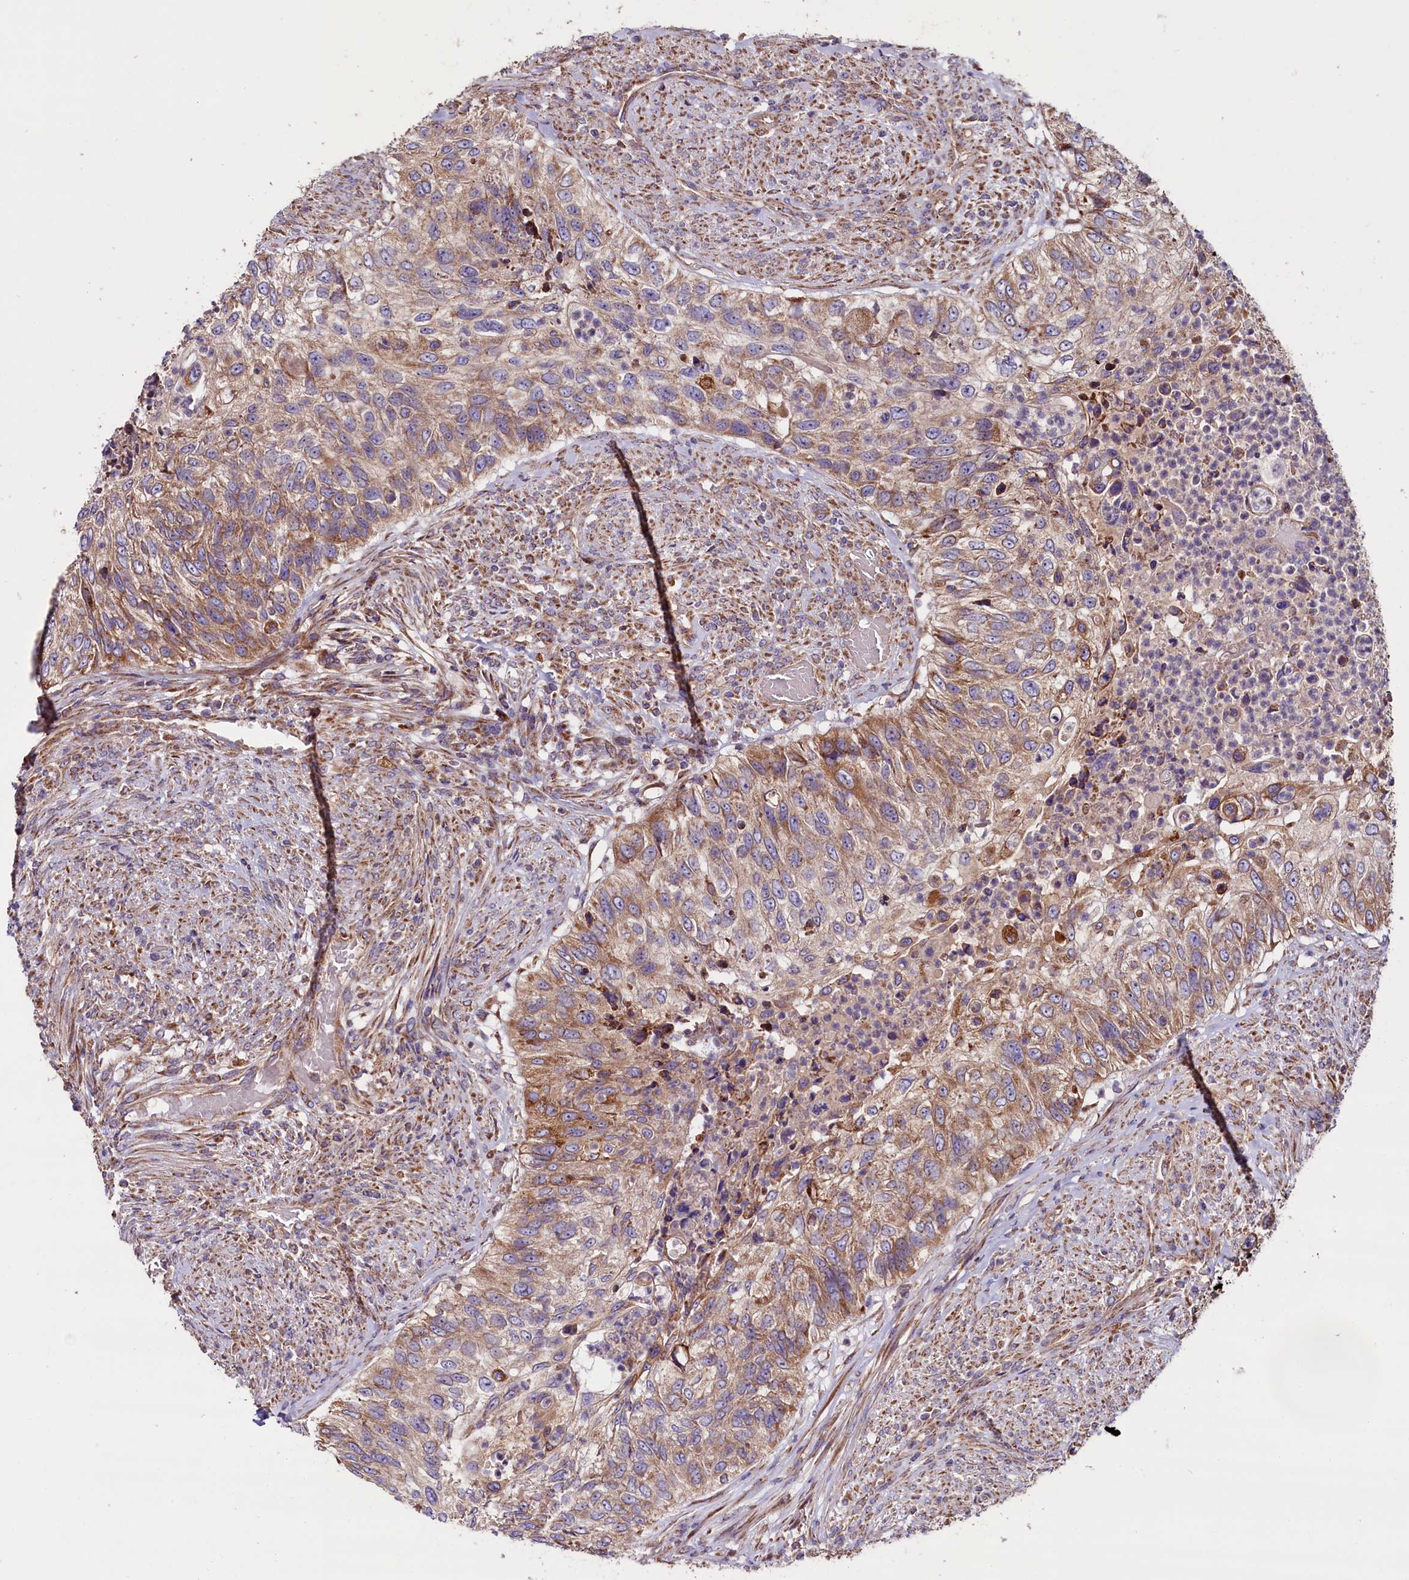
{"staining": {"intensity": "moderate", "quantity": ">75%", "location": "cytoplasmic/membranous"}, "tissue": "urothelial cancer", "cell_type": "Tumor cells", "image_type": "cancer", "snomed": [{"axis": "morphology", "description": "Urothelial carcinoma, High grade"}, {"axis": "topography", "description": "Urinary bladder"}], "caption": "Protein expression analysis of human high-grade urothelial carcinoma reveals moderate cytoplasmic/membranous positivity in about >75% of tumor cells. (Brightfield microscopy of DAB IHC at high magnification).", "gene": "ZSWIM1", "patient": {"sex": "female", "age": 60}}